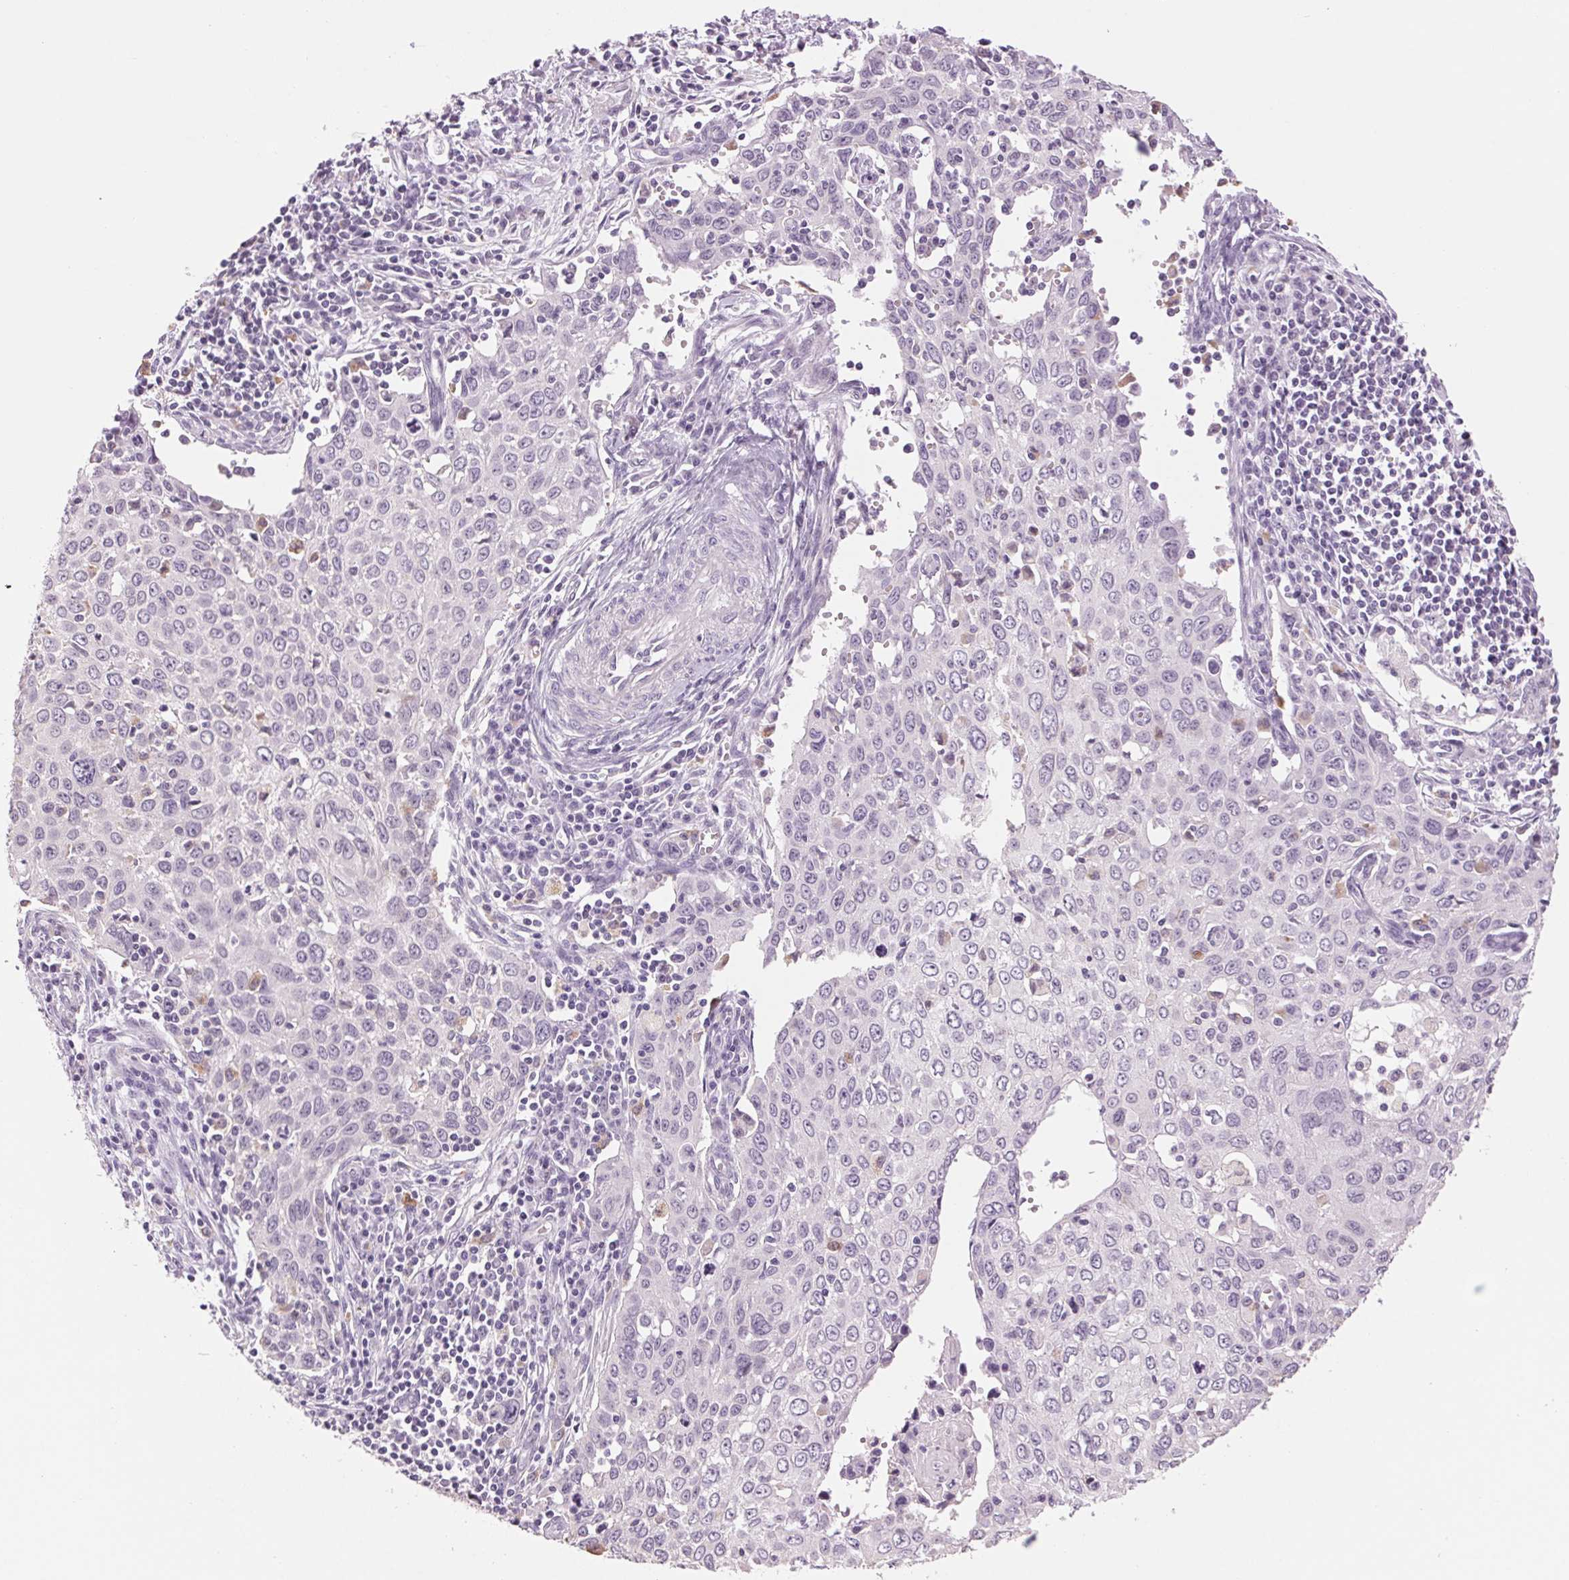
{"staining": {"intensity": "negative", "quantity": "none", "location": "none"}, "tissue": "cervical cancer", "cell_type": "Tumor cells", "image_type": "cancer", "snomed": [{"axis": "morphology", "description": "Squamous cell carcinoma, NOS"}, {"axis": "topography", "description": "Cervix"}], "caption": "Immunohistochemistry photomicrograph of cervical cancer (squamous cell carcinoma) stained for a protein (brown), which reveals no positivity in tumor cells.", "gene": "MPO", "patient": {"sex": "female", "age": 38}}